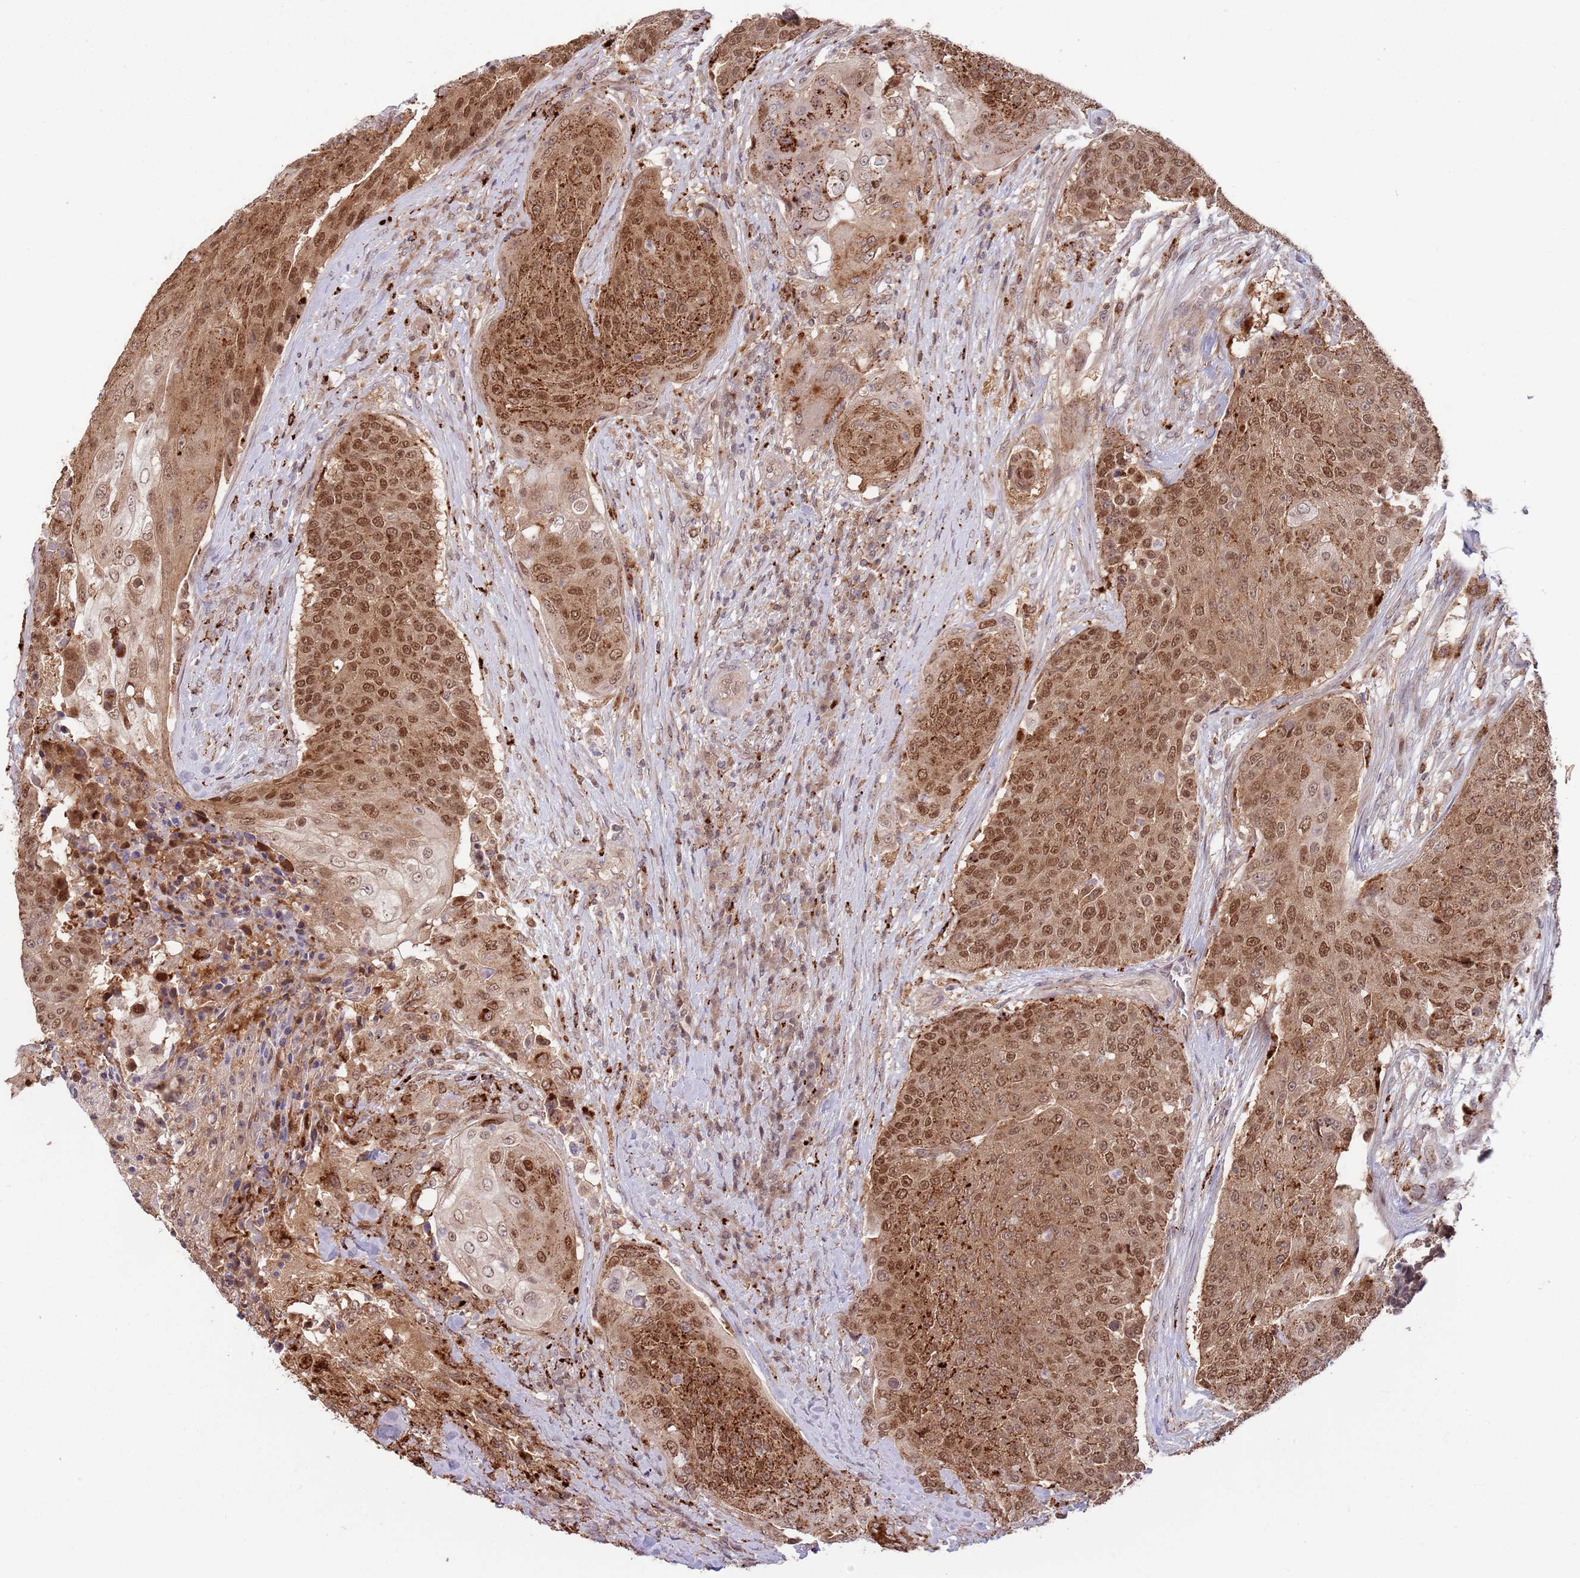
{"staining": {"intensity": "moderate", "quantity": ">75%", "location": "cytoplasmic/membranous,nuclear"}, "tissue": "urothelial cancer", "cell_type": "Tumor cells", "image_type": "cancer", "snomed": [{"axis": "morphology", "description": "Urothelial carcinoma, High grade"}, {"axis": "topography", "description": "Urinary bladder"}], "caption": "High-magnification brightfield microscopy of urothelial cancer stained with DAB (3,3'-diaminobenzidine) (brown) and counterstained with hematoxylin (blue). tumor cells exhibit moderate cytoplasmic/membranous and nuclear expression is identified in approximately>75% of cells.", "gene": "SALL1", "patient": {"sex": "female", "age": 63}}